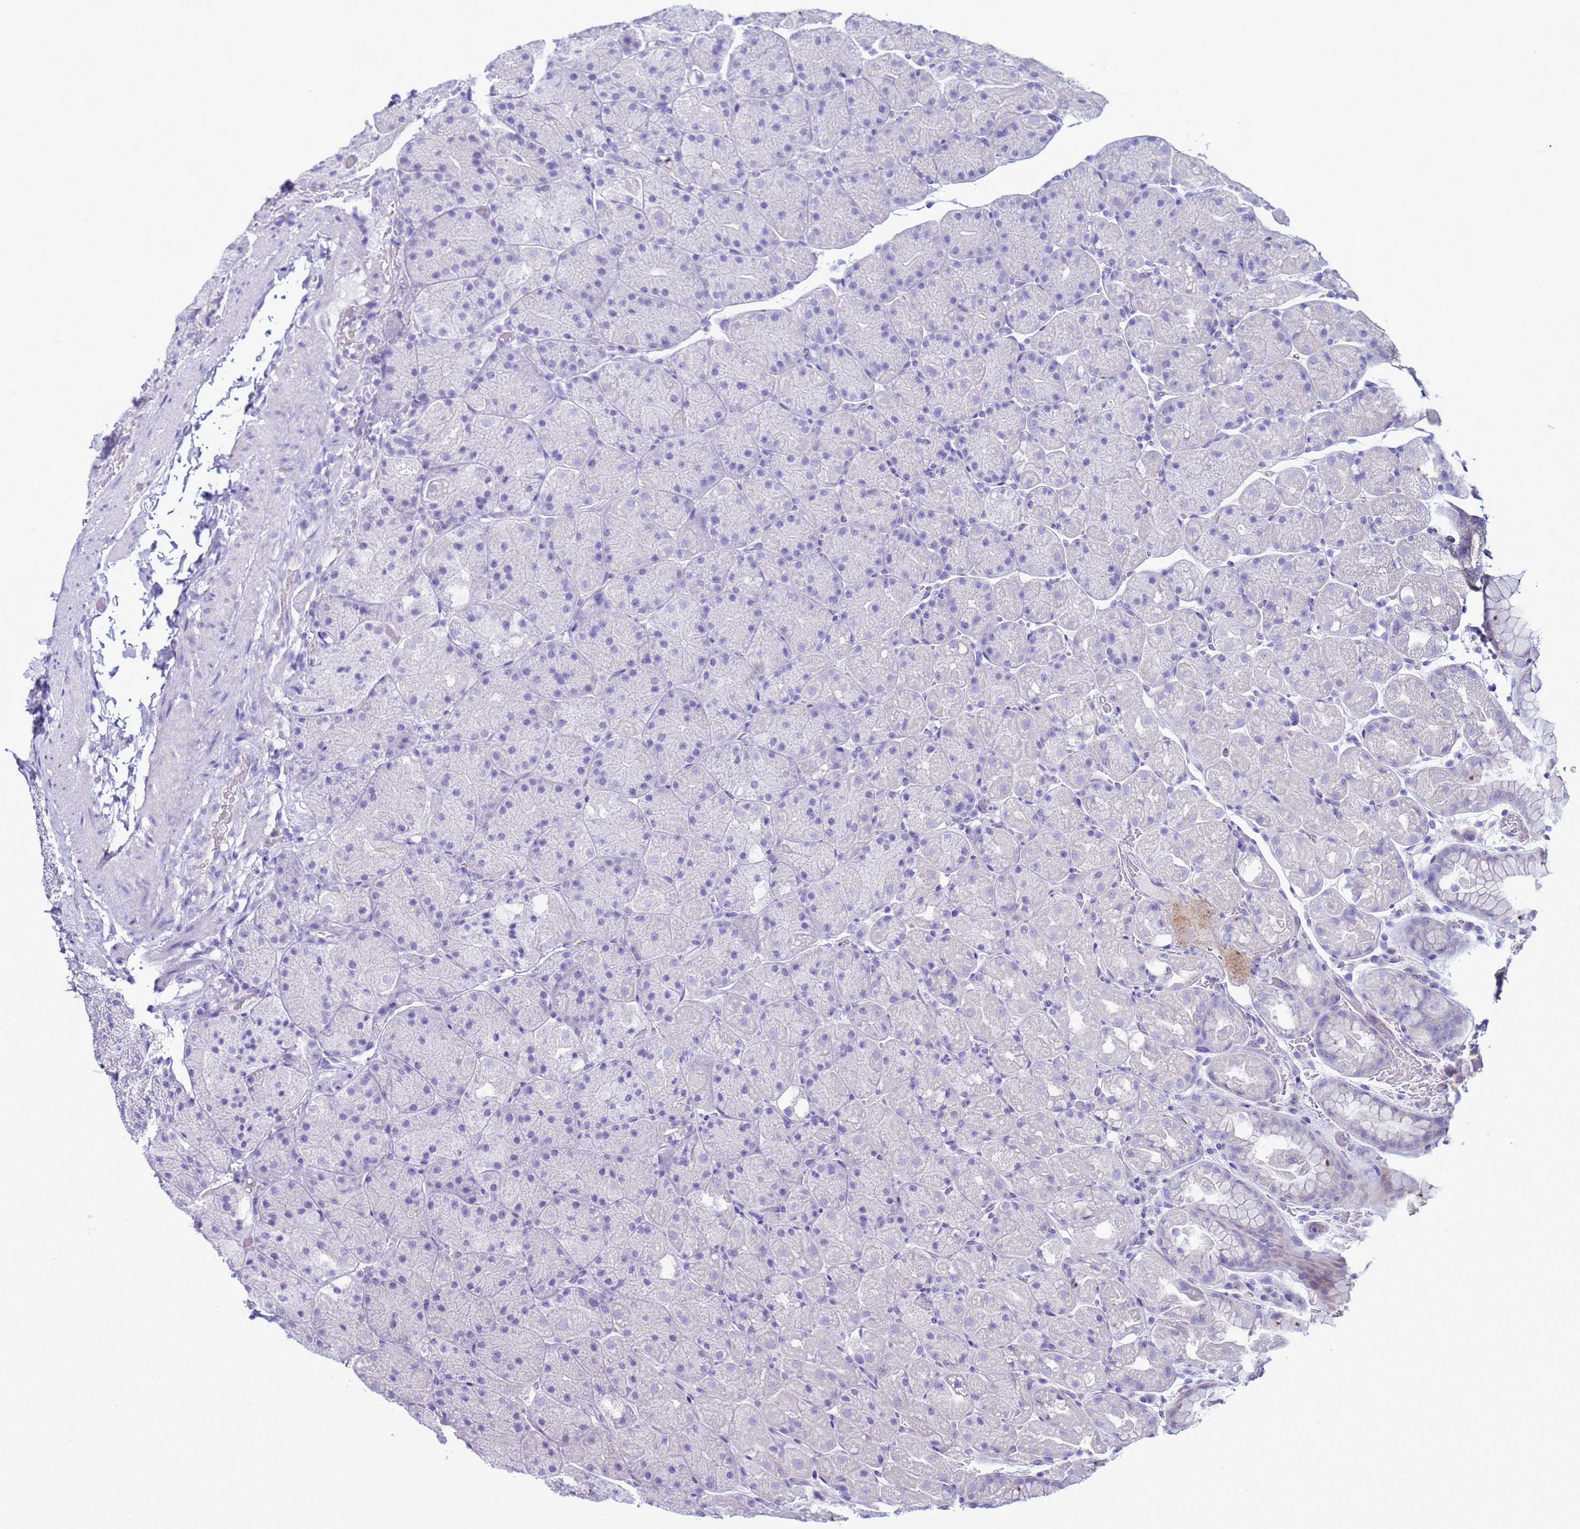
{"staining": {"intensity": "negative", "quantity": "none", "location": "none"}, "tissue": "stomach", "cell_type": "Glandular cells", "image_type": "normal", "snomed": [{"axis": "morphology", "description": "Normal tissue, NOS"}, {"axis": "topography", "description": "Stomach, upper"}, {"axis": "topography", "description": "Stomach, lower"}], "caption": "Protein analysis of benign stomach shows no significant positivity in glandular cells. (DAB (3,3'-diaminobenzidine) immunohistochemistry (IHC) with hematoxylin counter stain).", "gene": "CST1", "patient": {"sex": "male", "age": 67}}